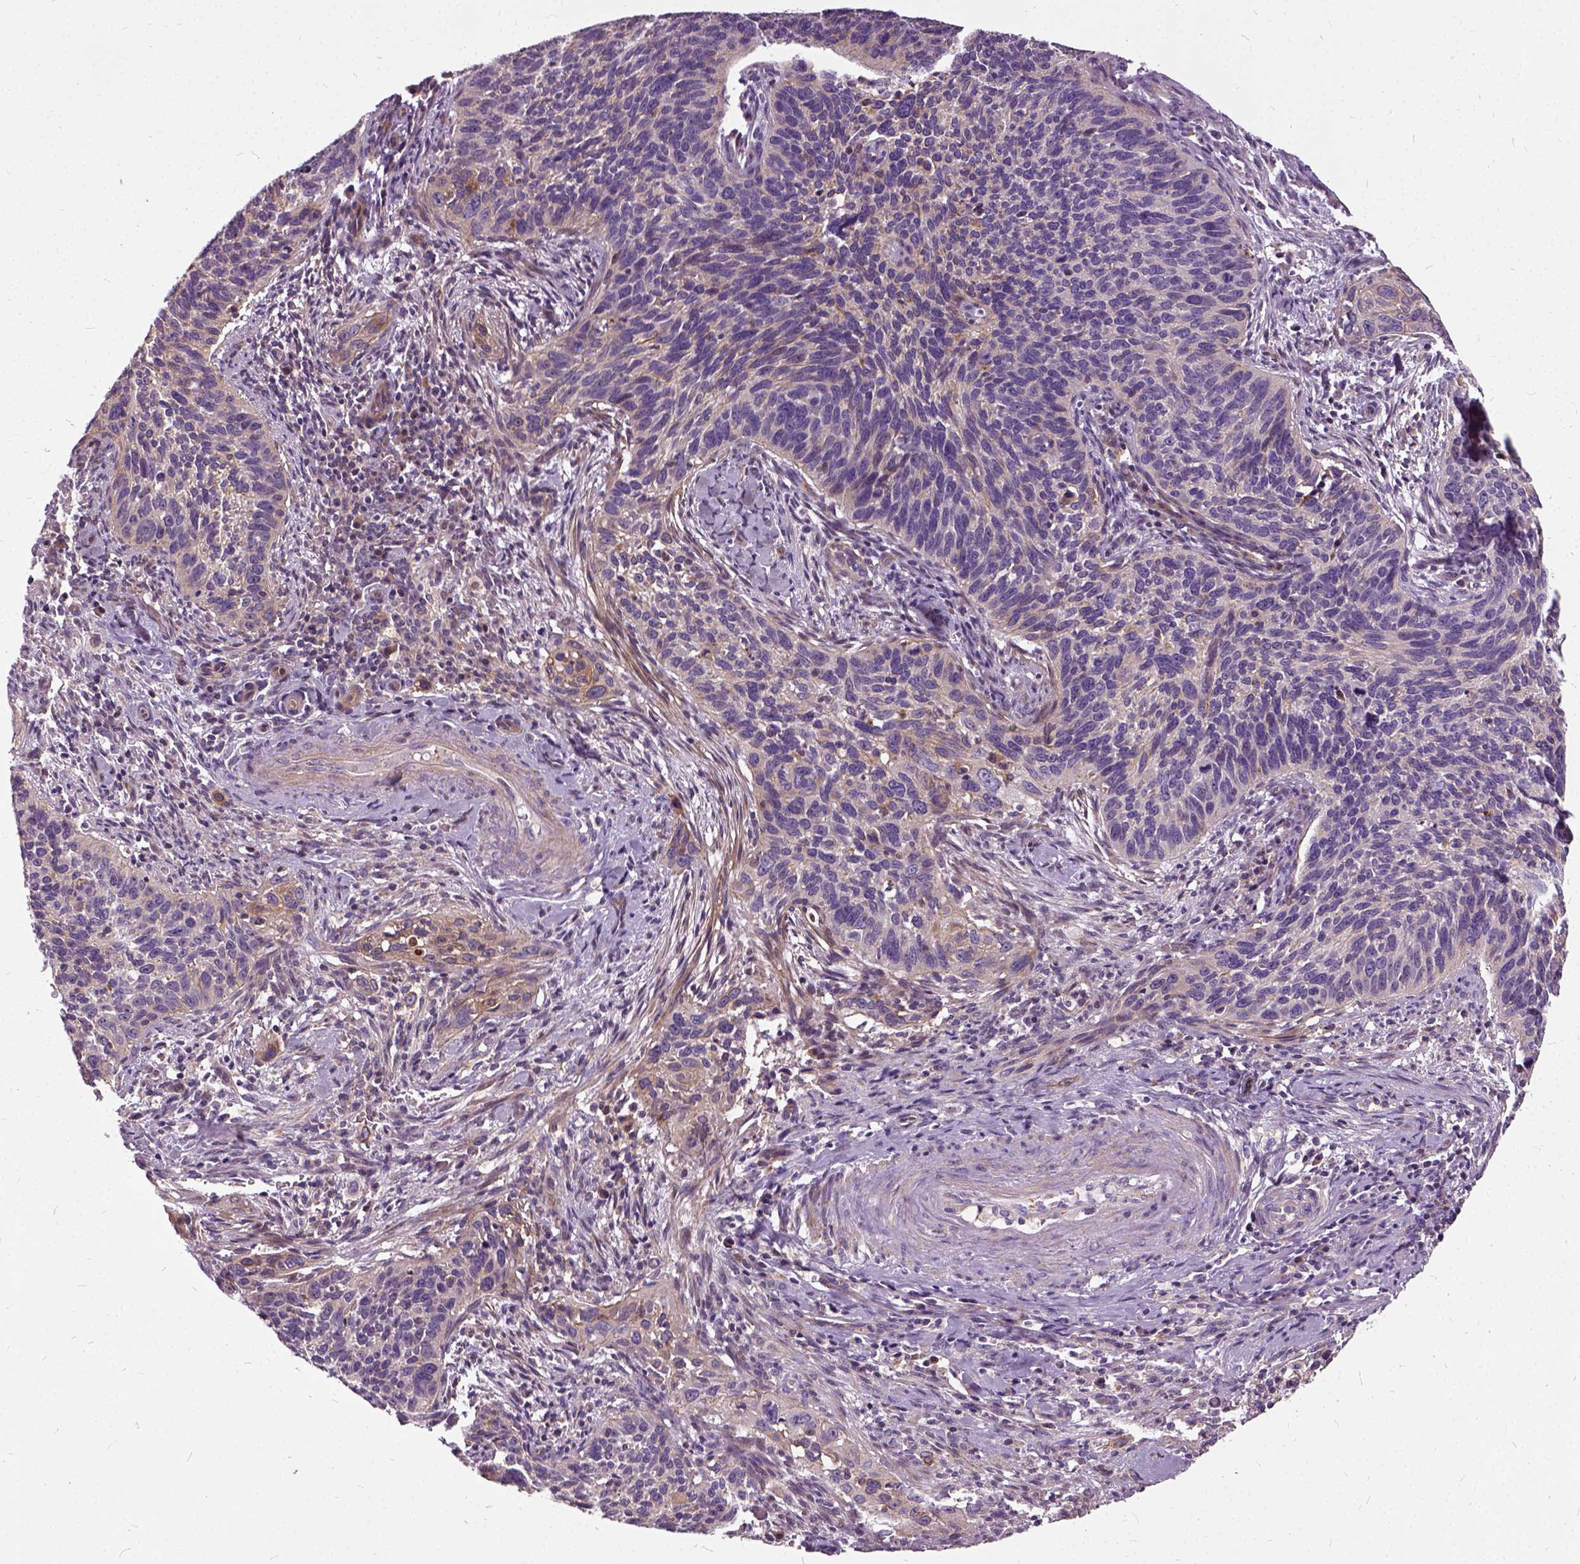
{"staining": {"intensity": "negative", "quantity": "none", "location": "none"}, "tissue": "cervical cancer", "cell_type": "Tumor cells", "image_type": "cancer", "snomed": [{"axis": "morphology", "description": "Squamous cell carcinoma, NOS"}, {"axis": "topography", "description": "Cervix"}], "caption": "Protein analysis of cervical squamous cell carcinoma displays no significant staining in tumor cells. Brightfield microscopy of IHC stained with DAB (brown) and hematoxylin (blue), captured at high magnification.", "gene": "ILRUN", "patient": {"sex": "female", "age": 51}}